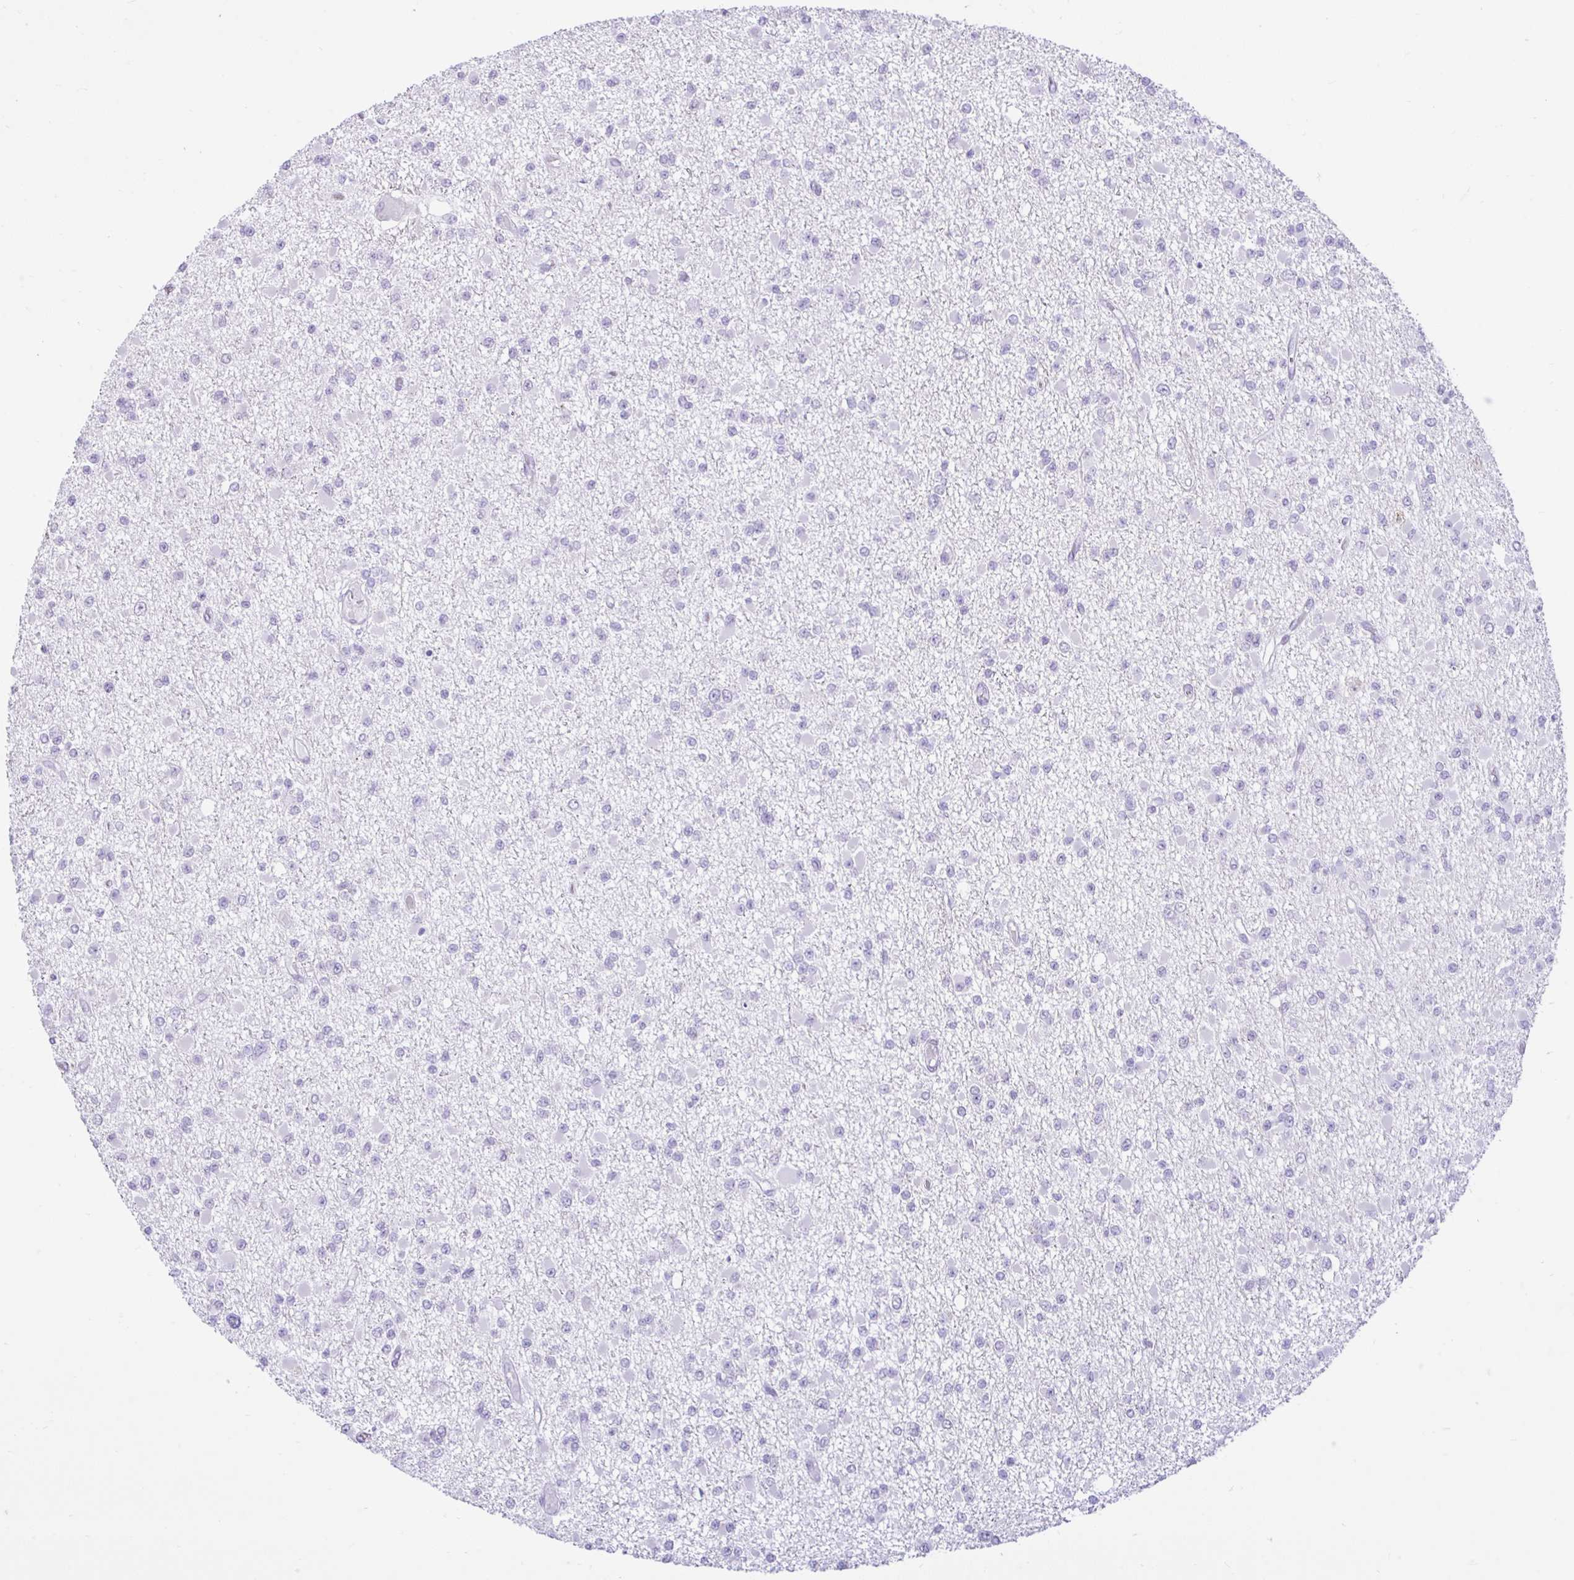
{"staining": {"intensity": "negative", "quantity": "none", "location": "none"}, "tissue": "glioma", "cell_type": "Tumor cells", "image_type": "cancer", "snomed": [{"axis": "morphology", "description": "Glioma, malignant, Low grade"}, {"axis": "topography", "description": "Brain"}], "caption": "Tumor cells show no significant staining in low-grade glioma (malignant).", "gene": "REEP1", "patient": {"sex": "female", "age": 22}}